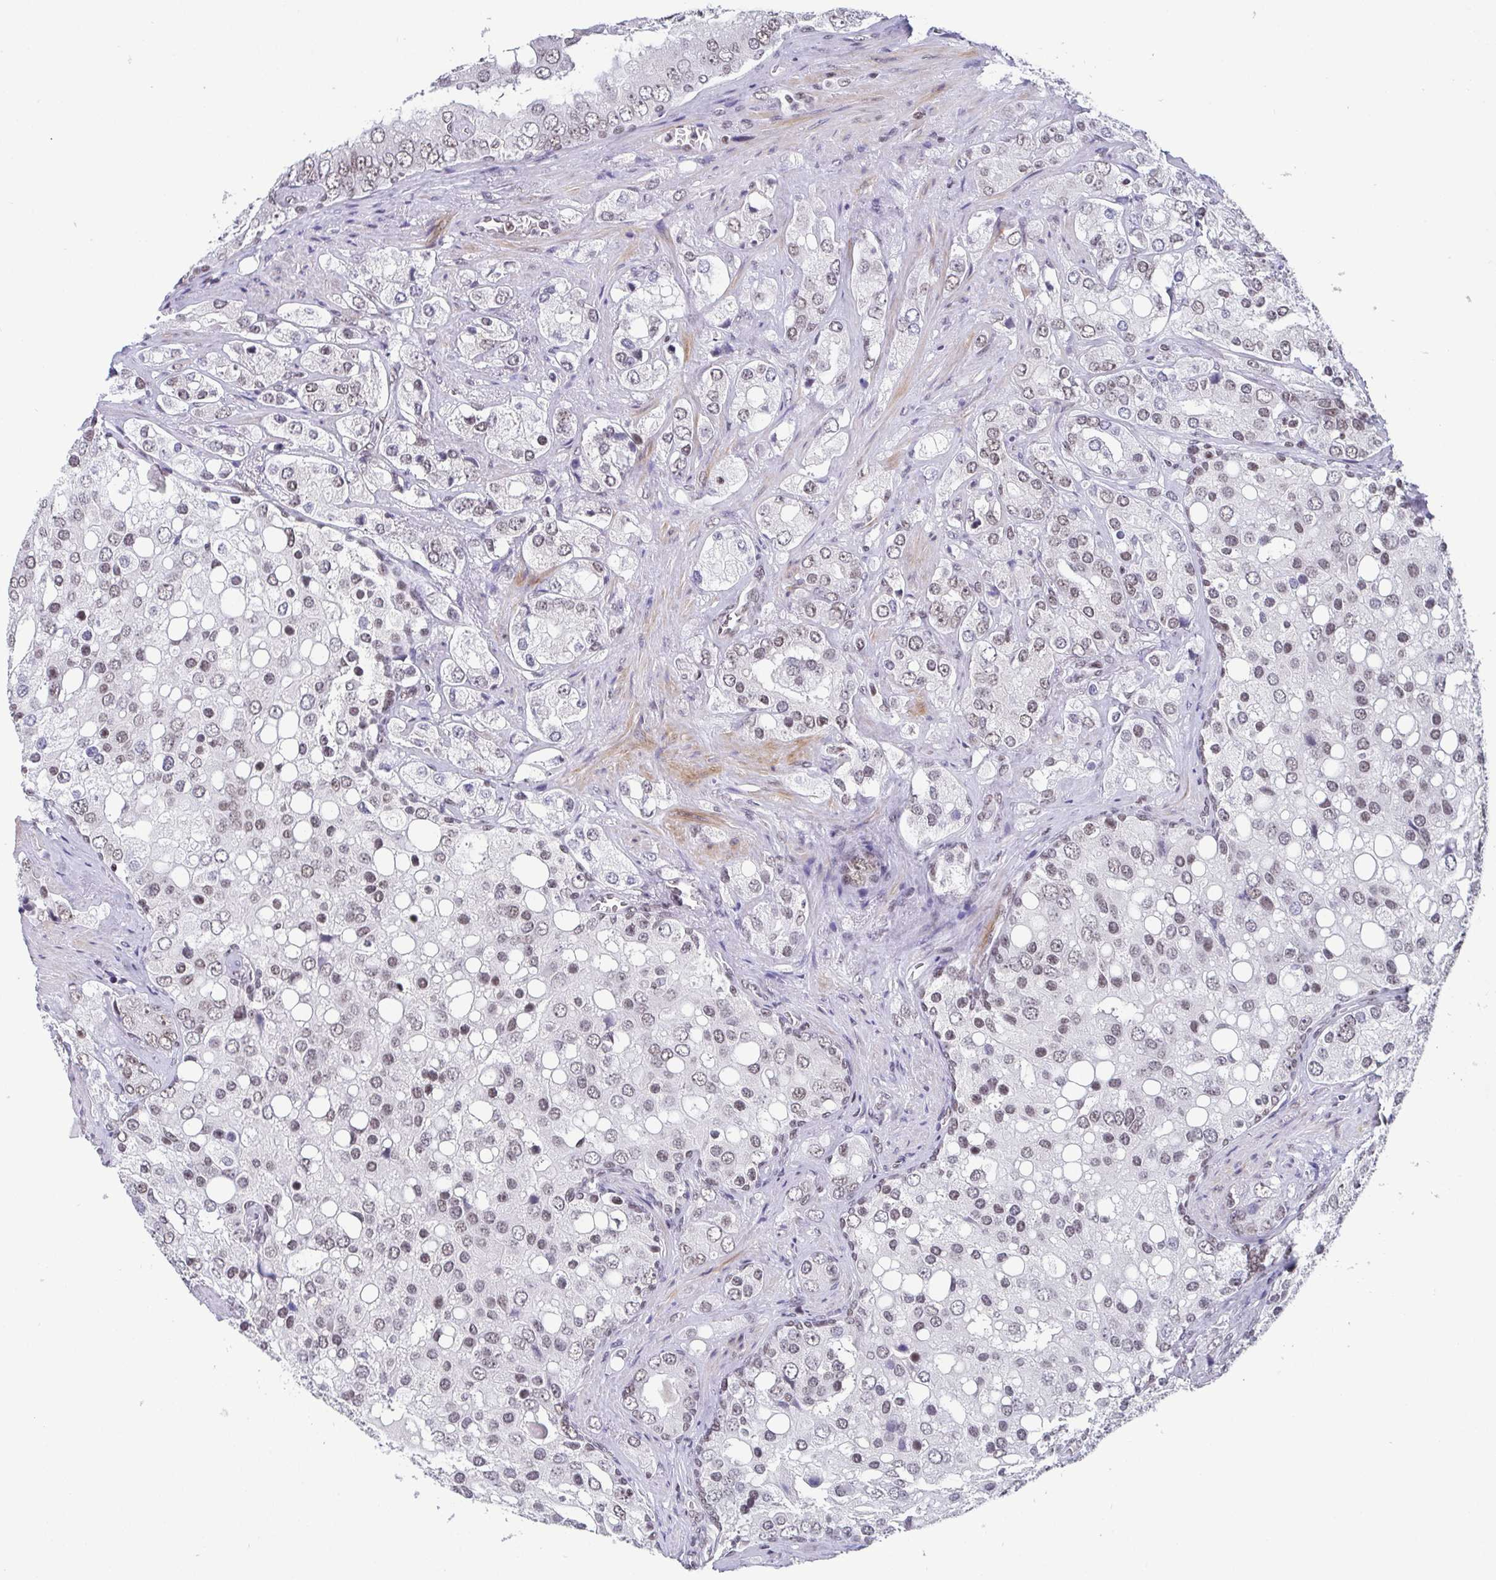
{"staining": {"intensity": "weak", "quantity": "<25%", "location": "nuclear"}, "tissue": "prostate cancer", "cell_type": "Tumor cells", "image_type": "cancer", "snomed": [{"axis": "morphology", "description": "Adenocarcinoma, High grade"}, {"axis": "topography", "description": "Prostate"}], "caption": "Prostate cancer (high-grade adenocarcinoma) was stained to show a protein in brown. There is no significant staining in tumor cells.", "gene": "CTCF", "patient": {"sex": "male", "age": 67}}